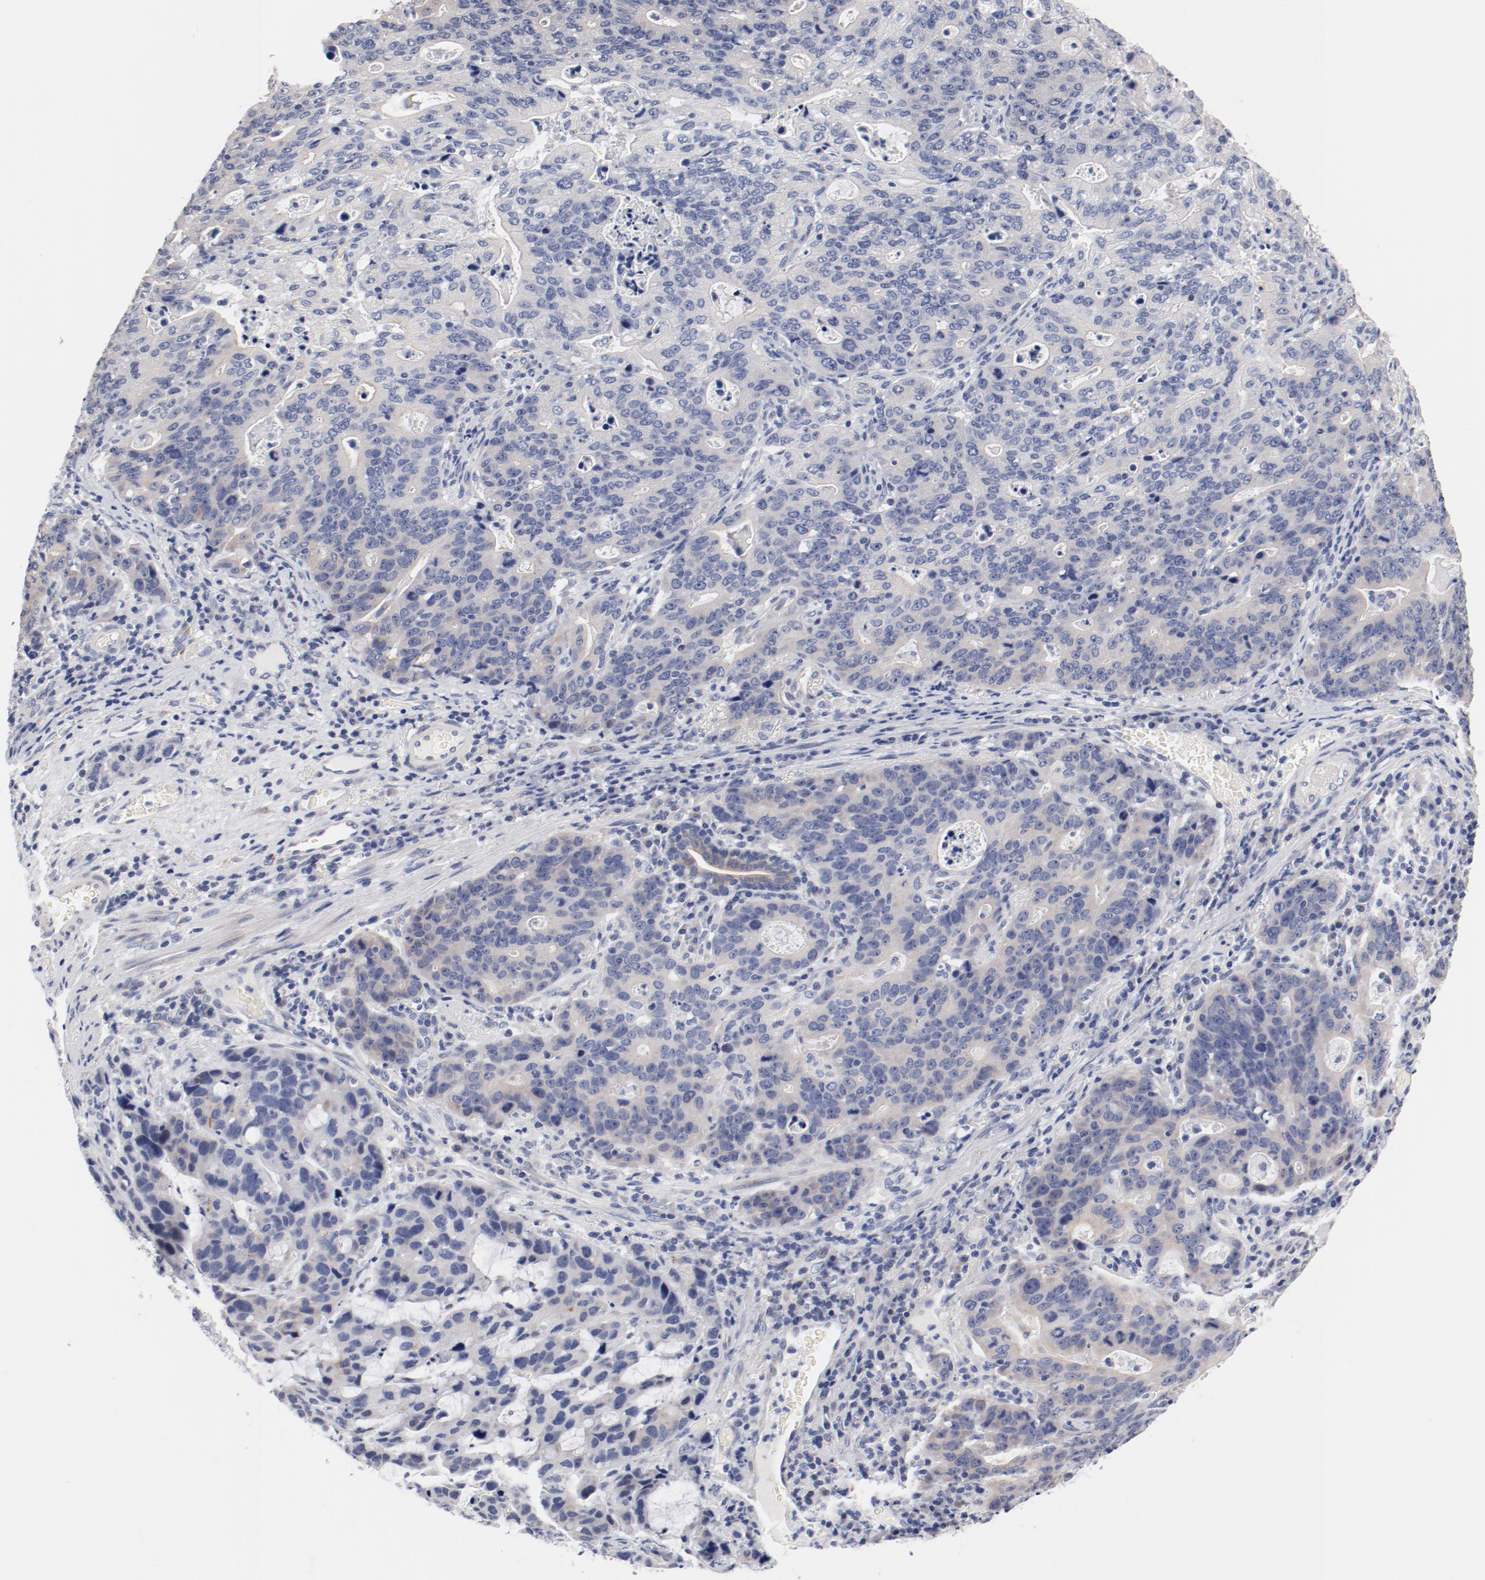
{"staining": {"intensity": "negative", "quantity": "none", "location": "none"}, "tissue": "stomach cancer", "cell_type": "Tumor cells", "image_type": "cancer", "snomed": [{"axis": "morphology", "description": "Adenocarcinoma, NOS"}, {"axis": "topography", "description": "Esophagus"}, {"axis": "topography", "description": "Stomach"}], "caption": "A micrograph of stomach cancer stained for a protein reveals no brown staining in tumor cells.", "gene": "GPR143", "patient": {"sex": "male", "age": 74}}